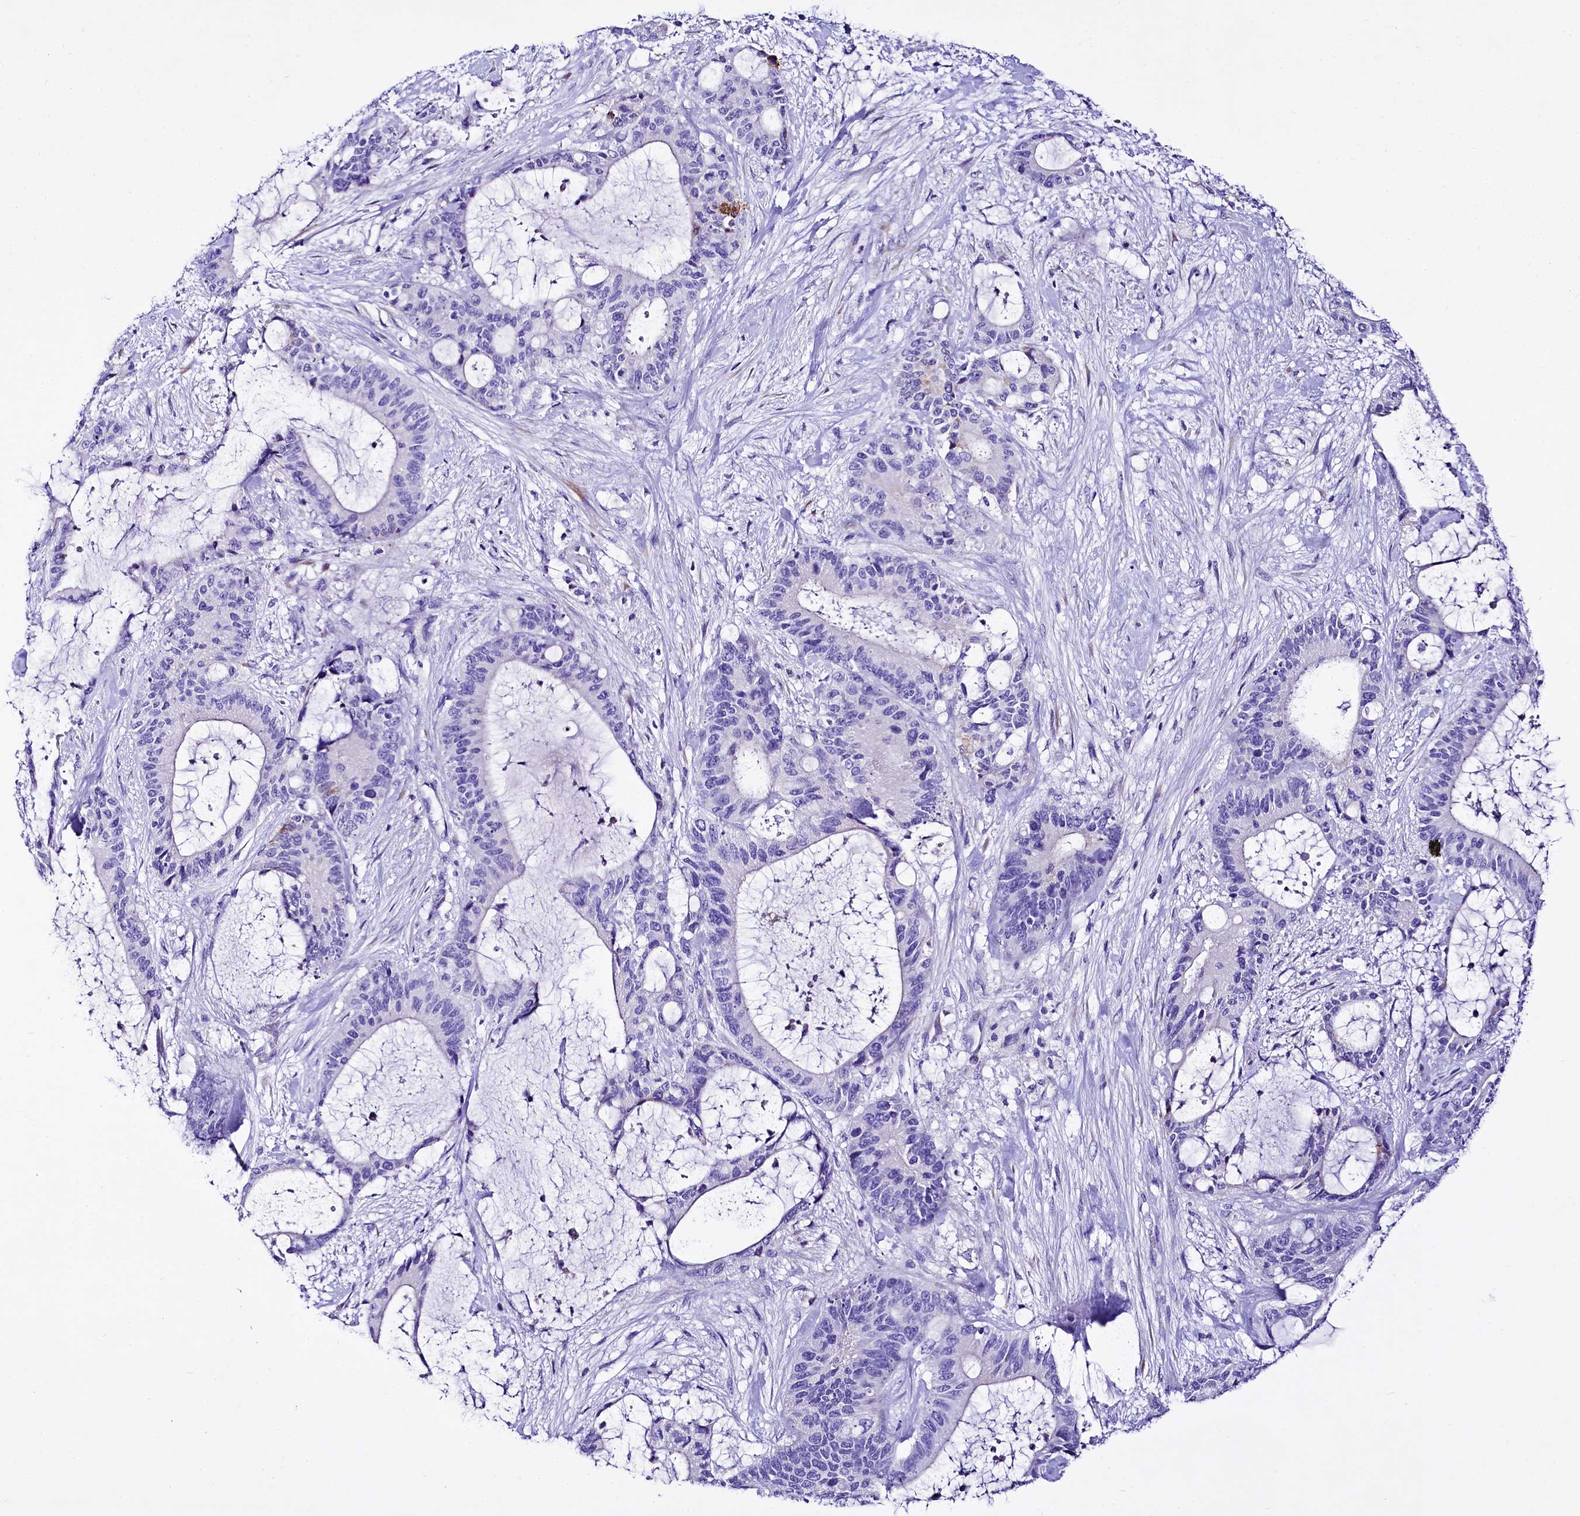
{"staining": {"intensity": "negative", "quantity": "none", "location": "none"}, "tissue": "liver cancer", "cell_type": "Tumor cells", "image_type": "cancer", "snomed": [{"axis": "morphology", "description": "Normal tissue, NOS"}, {"axis": "morphology", "description": "Cholangiocarcinoma"}, {"axis": "topography", "description": "Liver"}, {"axis": "topography", "description": "Peripheral nerve tissue"}], "caption": "This is an IHC photomicrograph of human cholangiocarcinoma (liver). There is no staining in tumor cells.", "gene": "A2ML1", "patient": {"sex": "female", "age": 73}}